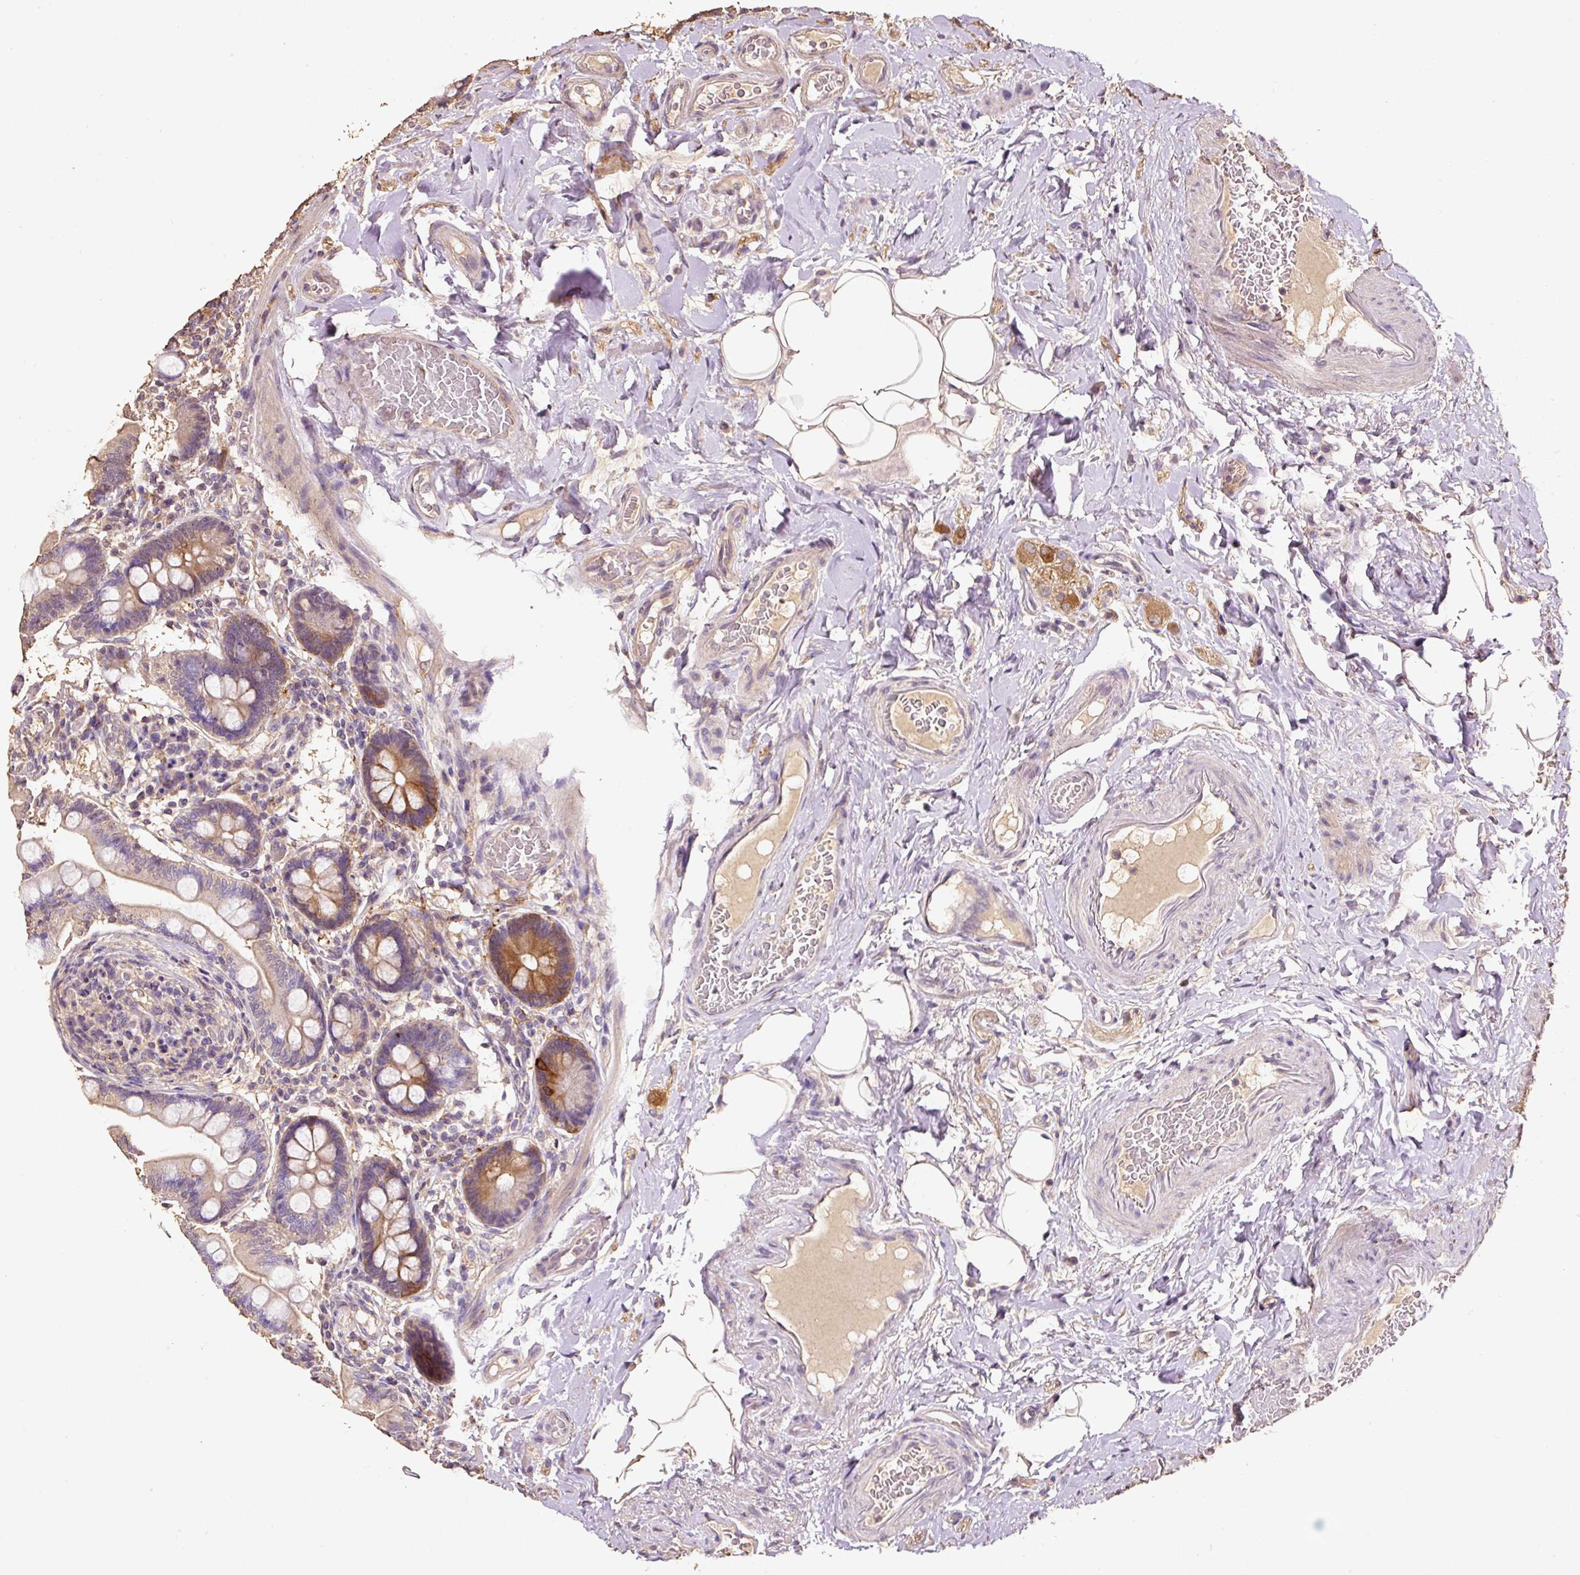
{"staining": {"intensity": "moderate", "quantity": "25%-75%", "location": "cytoplasmic/membranous"}, "tissue": "small intestine", "cell_type": "Glandular cells", "image_type": "normal", "snomed": [{"axis": "morphology", "description": "Normal tissue, NOS"}, {"axis": "topography", "description": "Small intestine"}], "caption": "IHC staining of normal small intestine, which shows medium levels of moderate cytoplasmic/membranous positivity in approximately 25%-75% of glandular cells indicating moderate cytoplasmic/membranous protein positivity. The staining was performed using DAB (brown) for protein detection and nuclei were counterstained in hematoxylin (blue).", "gene": "HERC2", "patient": {"sex": "female", "age": 64}}